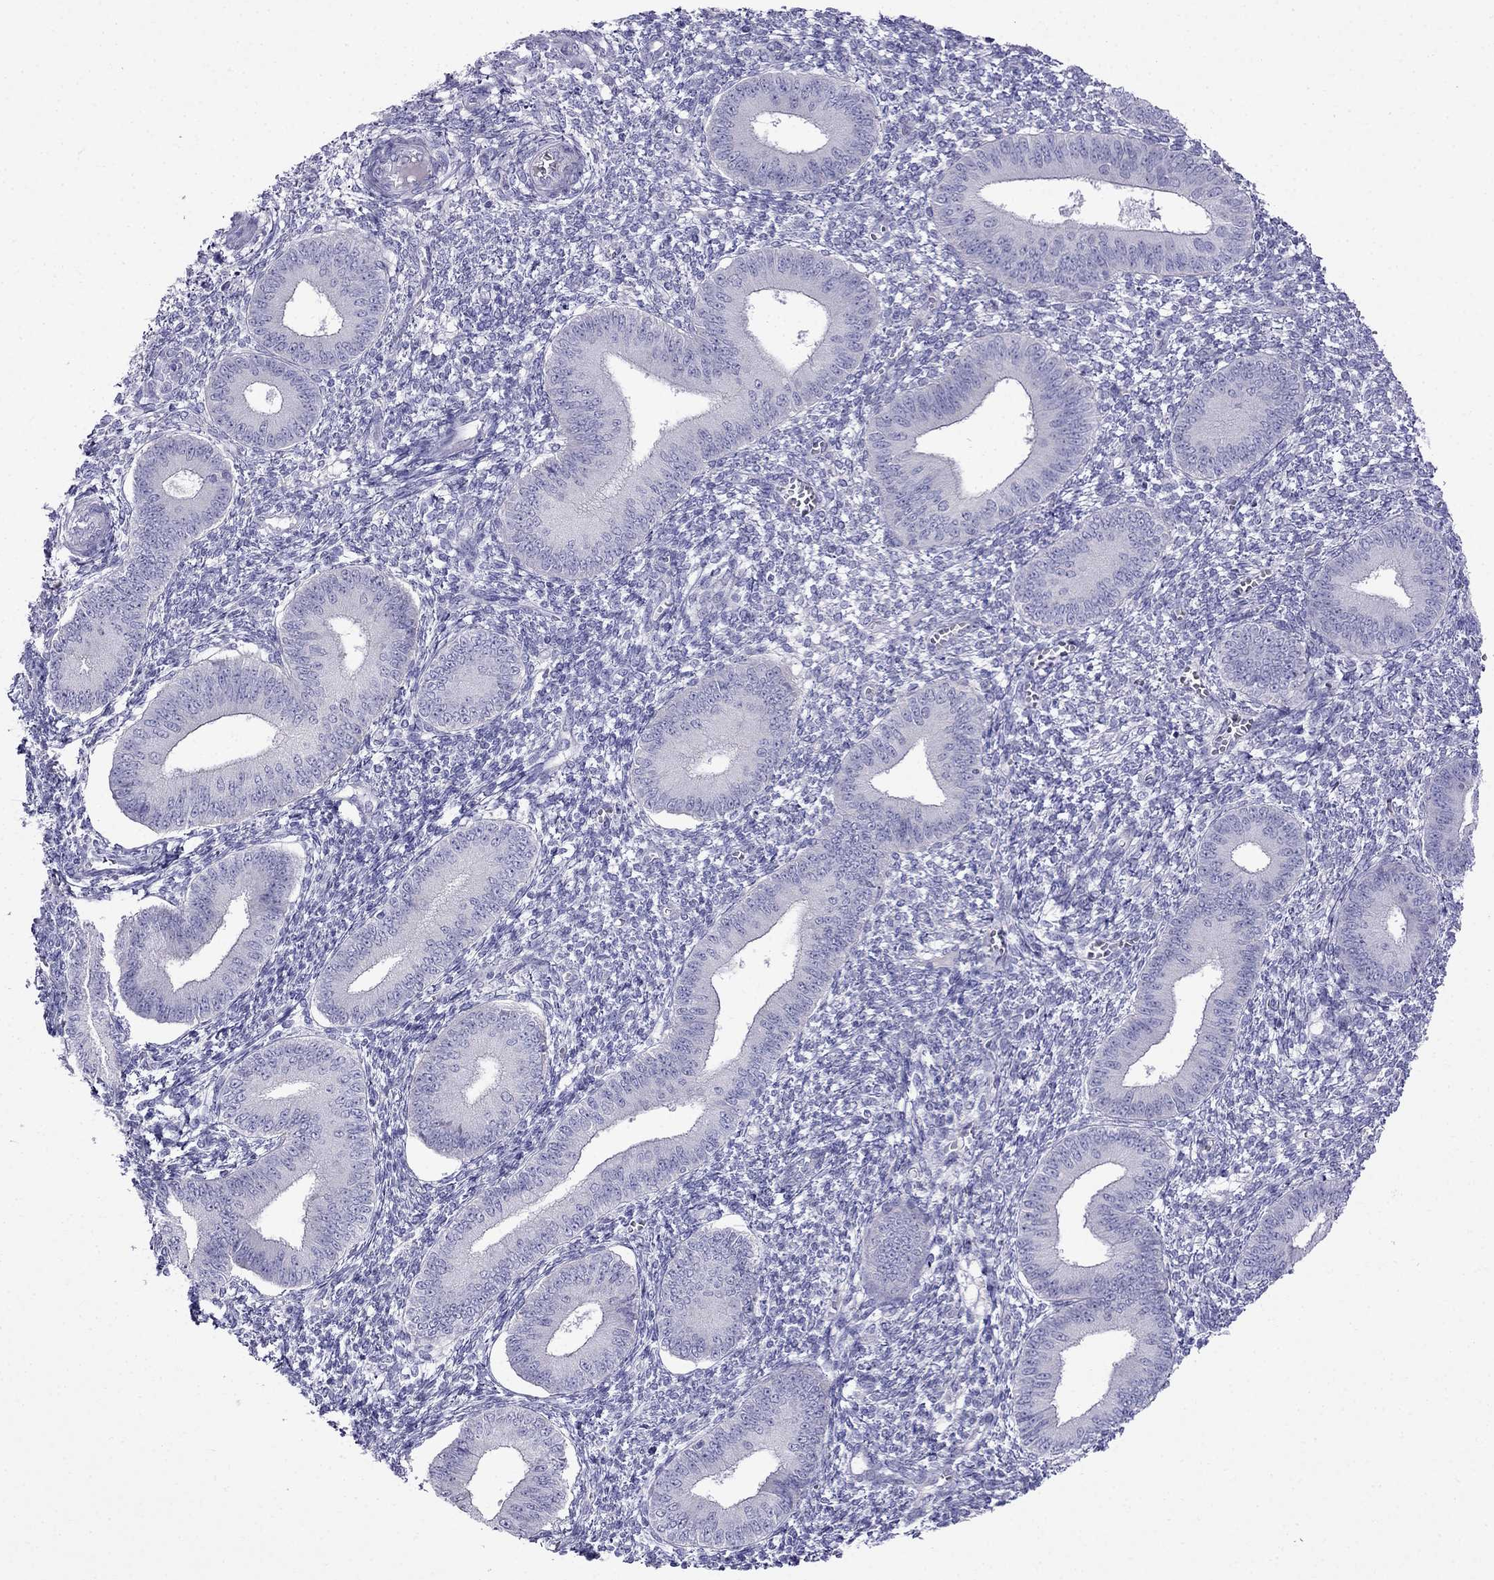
{"staining": {"intensity": "negative", "quantity": "none", "location": "none"}, "tissue": "endometrium", "cell_type": "Cells in endometrial stroma", "image_type": "normal", "snomed": [{"axis": "morphology", "description": "Normal tissue, NOS"}, {"axis": "topography", "description": "Endometrium"}], "caption": "This is an IHC micrograph of benign endometrium. There is no positivity in cells in endometrial stroma.", "gene": "PATE1", "patient": {"sex": "female", "age": 42}}